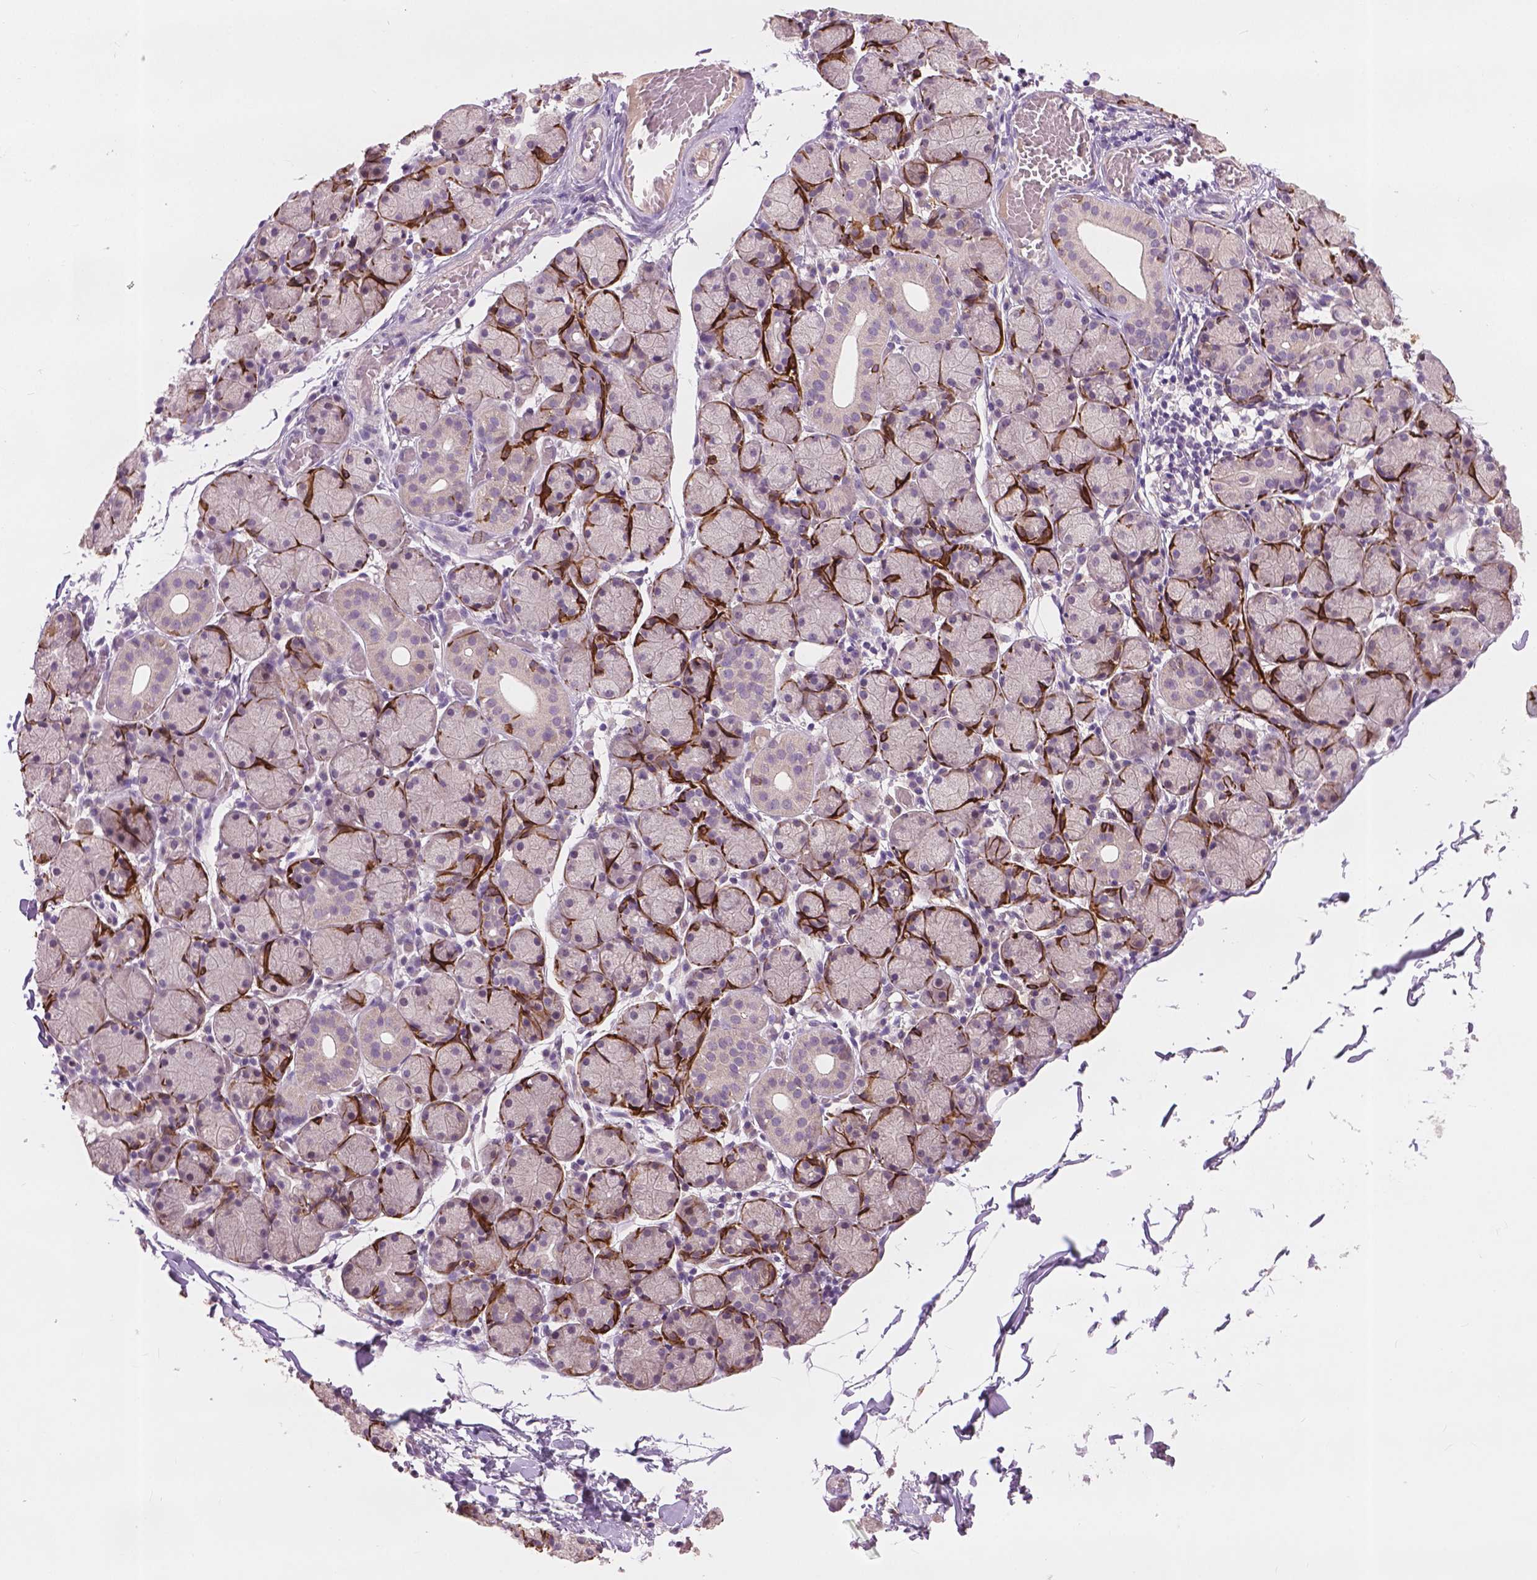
{"staining": {"intensity": "strong", "quantity": "25%-75%", "location": "cytoplasmic/membranous"}, "tissue": "salivary gland", "cell_type": "Glandular cells", "image_type": "normal", "snomed": [{"axis": "morphology", "description": "Normal tissue, NOS"}, {"axis": "topography", "description": "Salivary gland"}], "caption": "IHC (DAB) staining of benign human salivary gland reveals strong cytoplasmic/membranous protein staining in about 25%-75% of glandular cells.", "gene": "KRT17", "patient": {"sex": "female", "age": 24}}